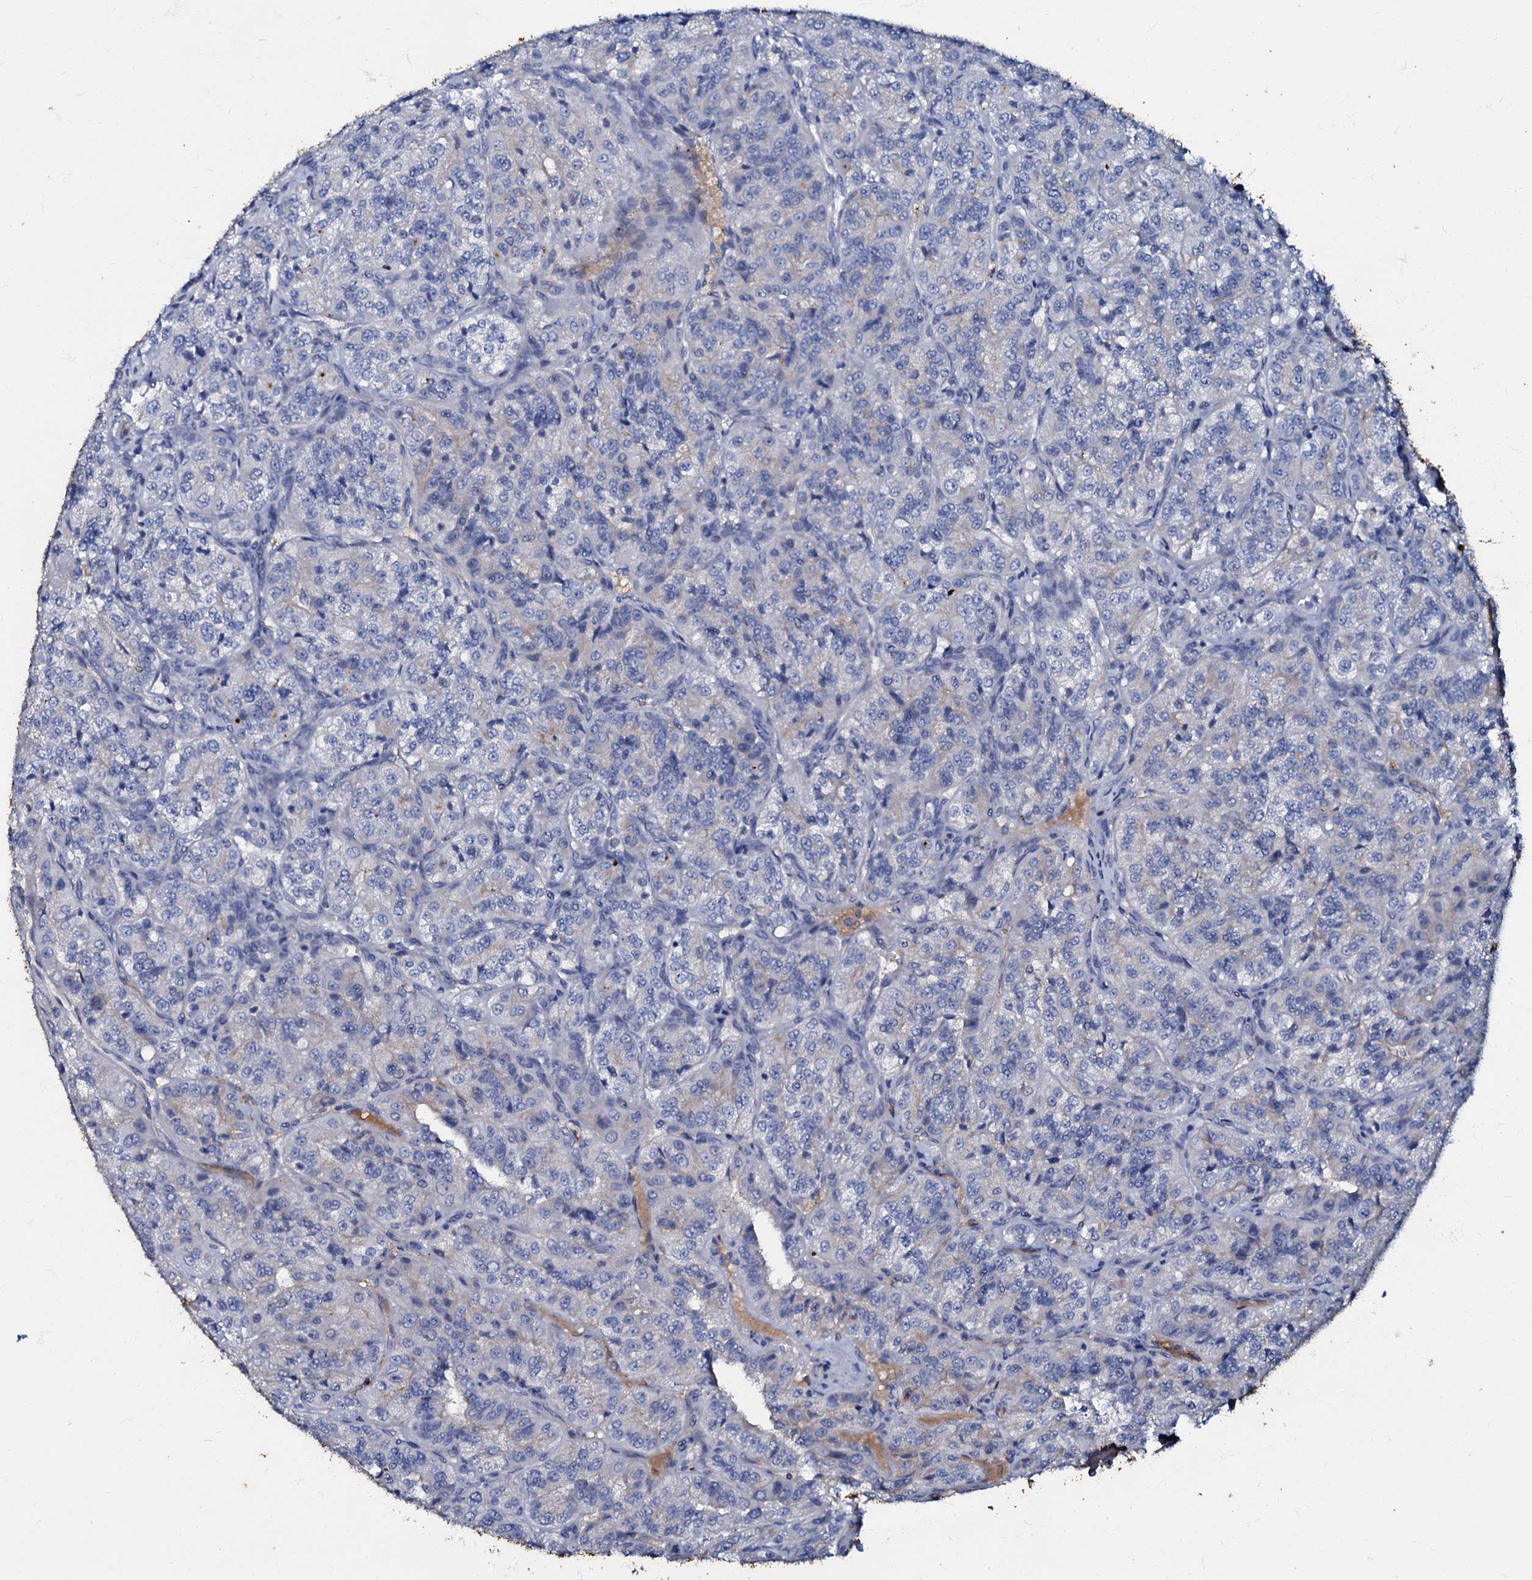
{"staining": {"intensity": "negative", "quantity": "none", "location": "none"}, "tissue": "renal cancer", "cell_type": "Tumor cells", "image_type": "cancer", "snomed": [{"axis": "morphology", "description": "Adenocarcinoma, NOS"}, {"axis": "topography", "description": "Kidney"}], "caption": "Immunohistochemistry (IHC) of human renal adenocarcinoma displays no expression in tumor cells. (DAB (3,3'-diaminobenzidine) immunohistochemistry with hematoxylin counter stain).", "gene": "MANSC4", "patient": {"sex": "female", "age": 63}}